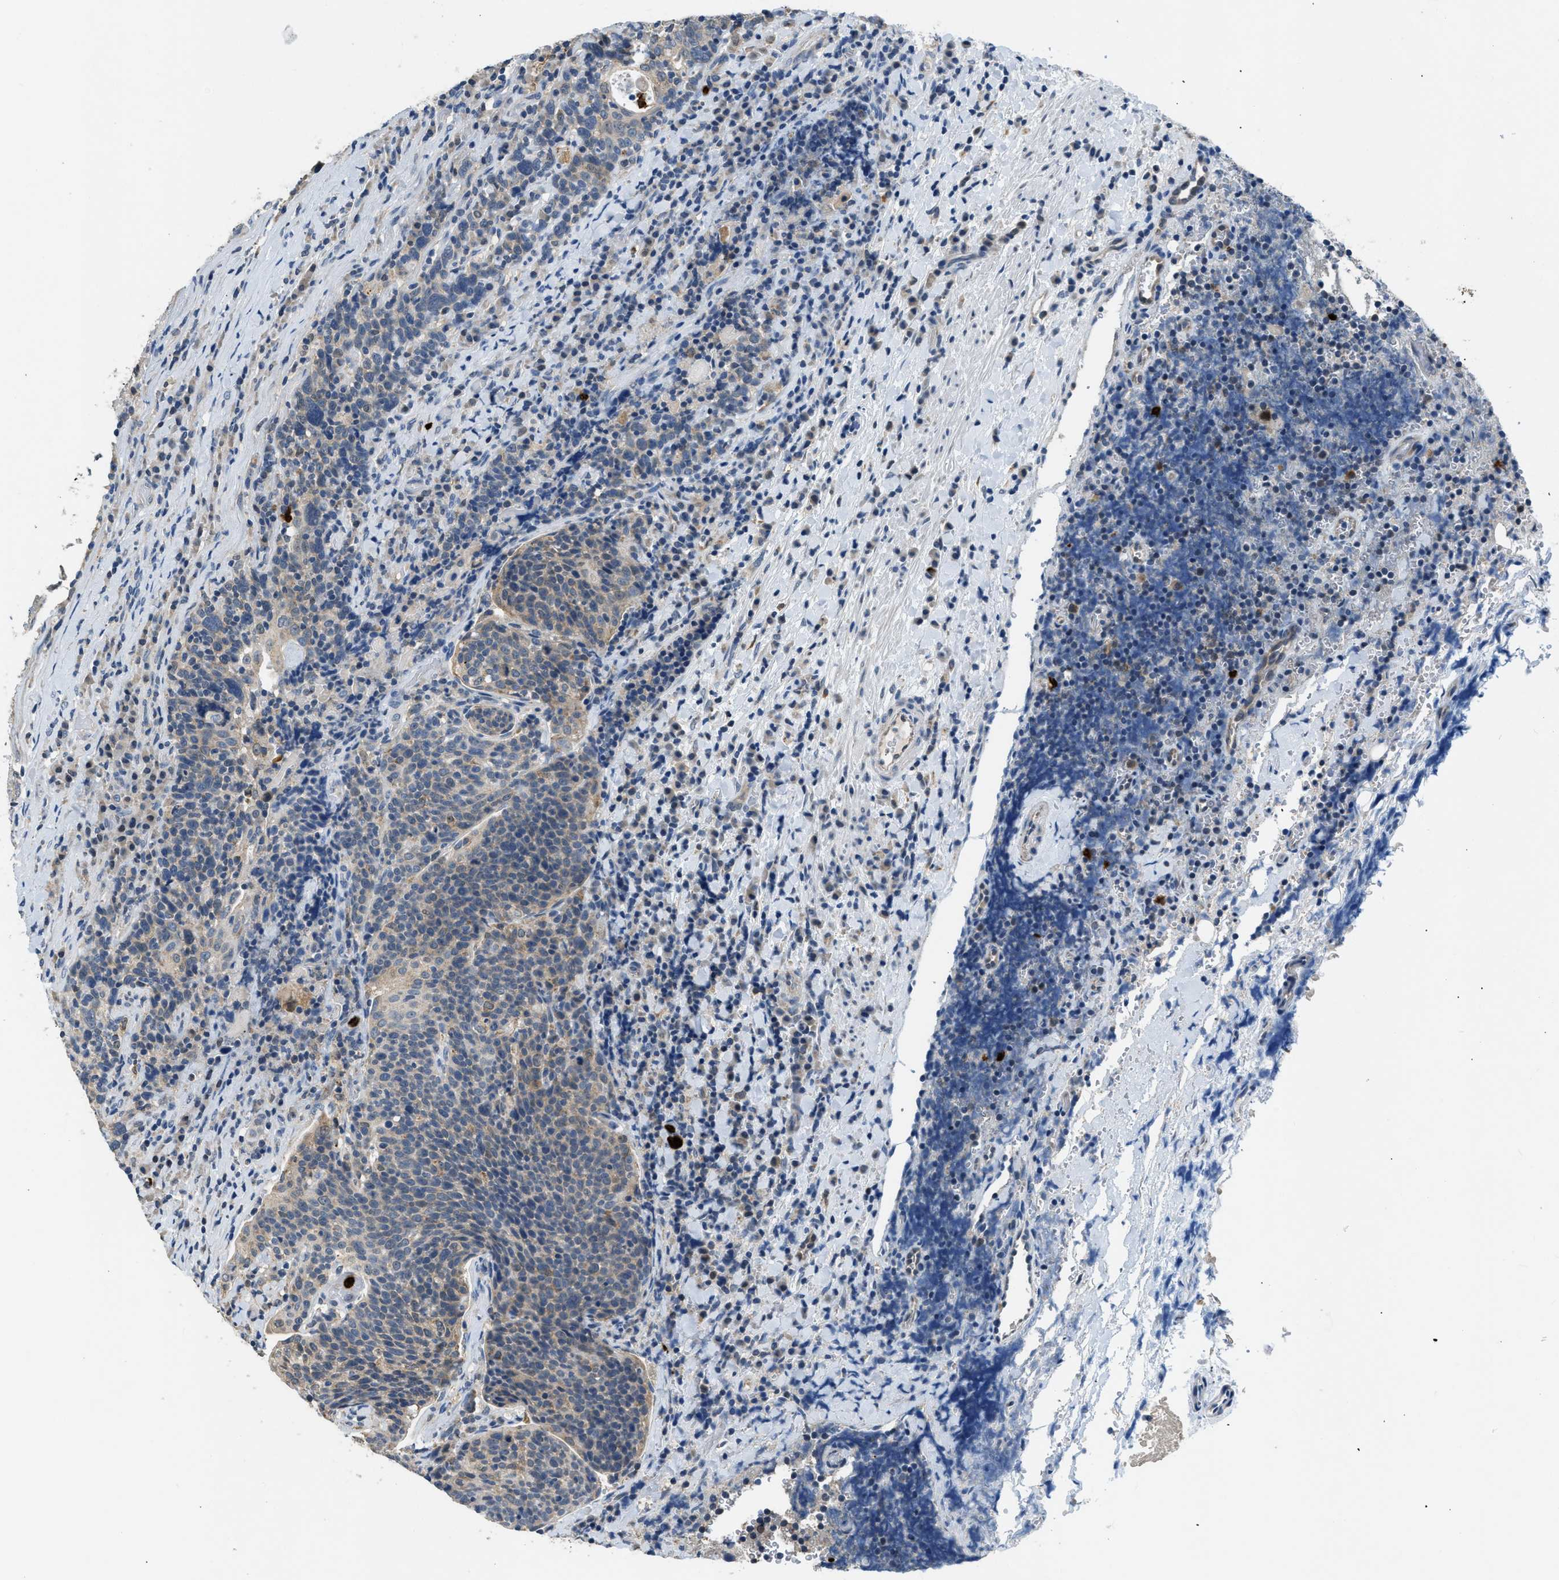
{"staining": {"intensity": "weak", "quantity": "25%-75%", "location": "cytoplasmic/membranous"}, "tissue": "head and neck cancer", "cell_type": "Tumor cells", "image_type": "cancer", "snomed": [{"axis": "morphology", "description": "Squamous cell carcinoma, NOS"}, {"axis": "morphology", "description": "Squamous cell carcinoma, metastatic, NOS"}, {"axis": "topography", "description": "Lymph node"}, {"axis": "topography", "description": "Head-Neck"}], "caption": "Immunohistochemical staining of head and neck cancer (squamous cell carcinoma) demonstrates low levels of weak cytoplasmic/membranous positivity in approximately 25%-75% of tumor cells. The staining was performed using DAB (3,3'-diaminobenzidine) to visualize the protein expression in brown, while the nuclei were stained in blue with hematoxylin (Magnification: 20x).", "gene": "TOMM34", "patient": {"sex": "male", "age": 62}}